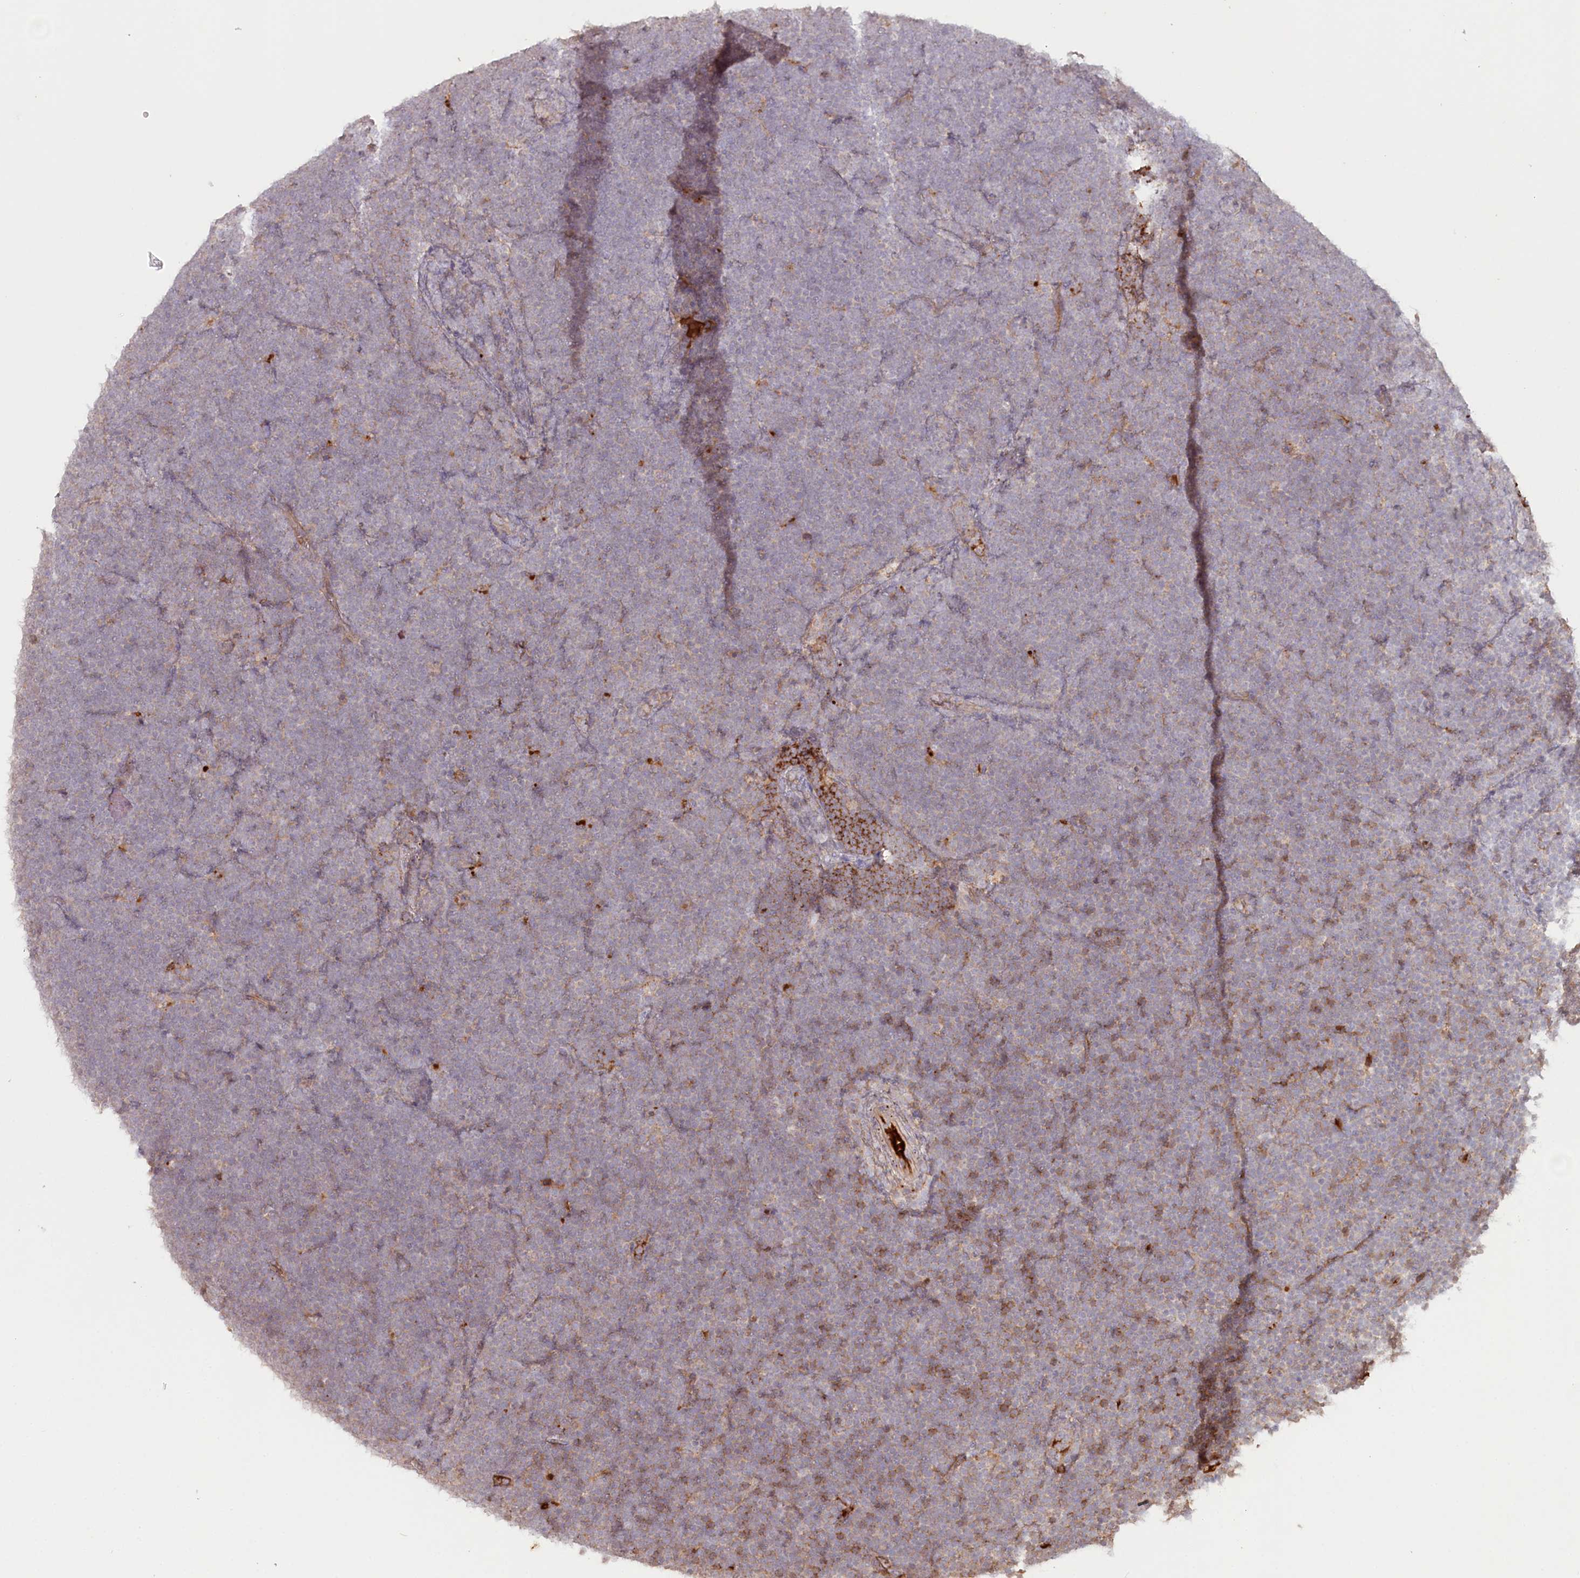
{"staining": {"intensity": "weak", "quantity": "<25%", "location": "cytoplasmic/membranous"}, "tissue": "lymphoma", "cell_type": "Tumor cells", "image_type": "cancer", "snomed": [{"axis": "morphology", "description": "Malignant lymphoma, non-Hodgkin's type, High grade"}, {"axis": "topography", "description": "Lymph node"}], "caption": "The micrograph reveals no significant positivity in tumor cells of lymphoma.", "gene": "PSAPL1", "patient": {"sex": "male", "age": 13}}